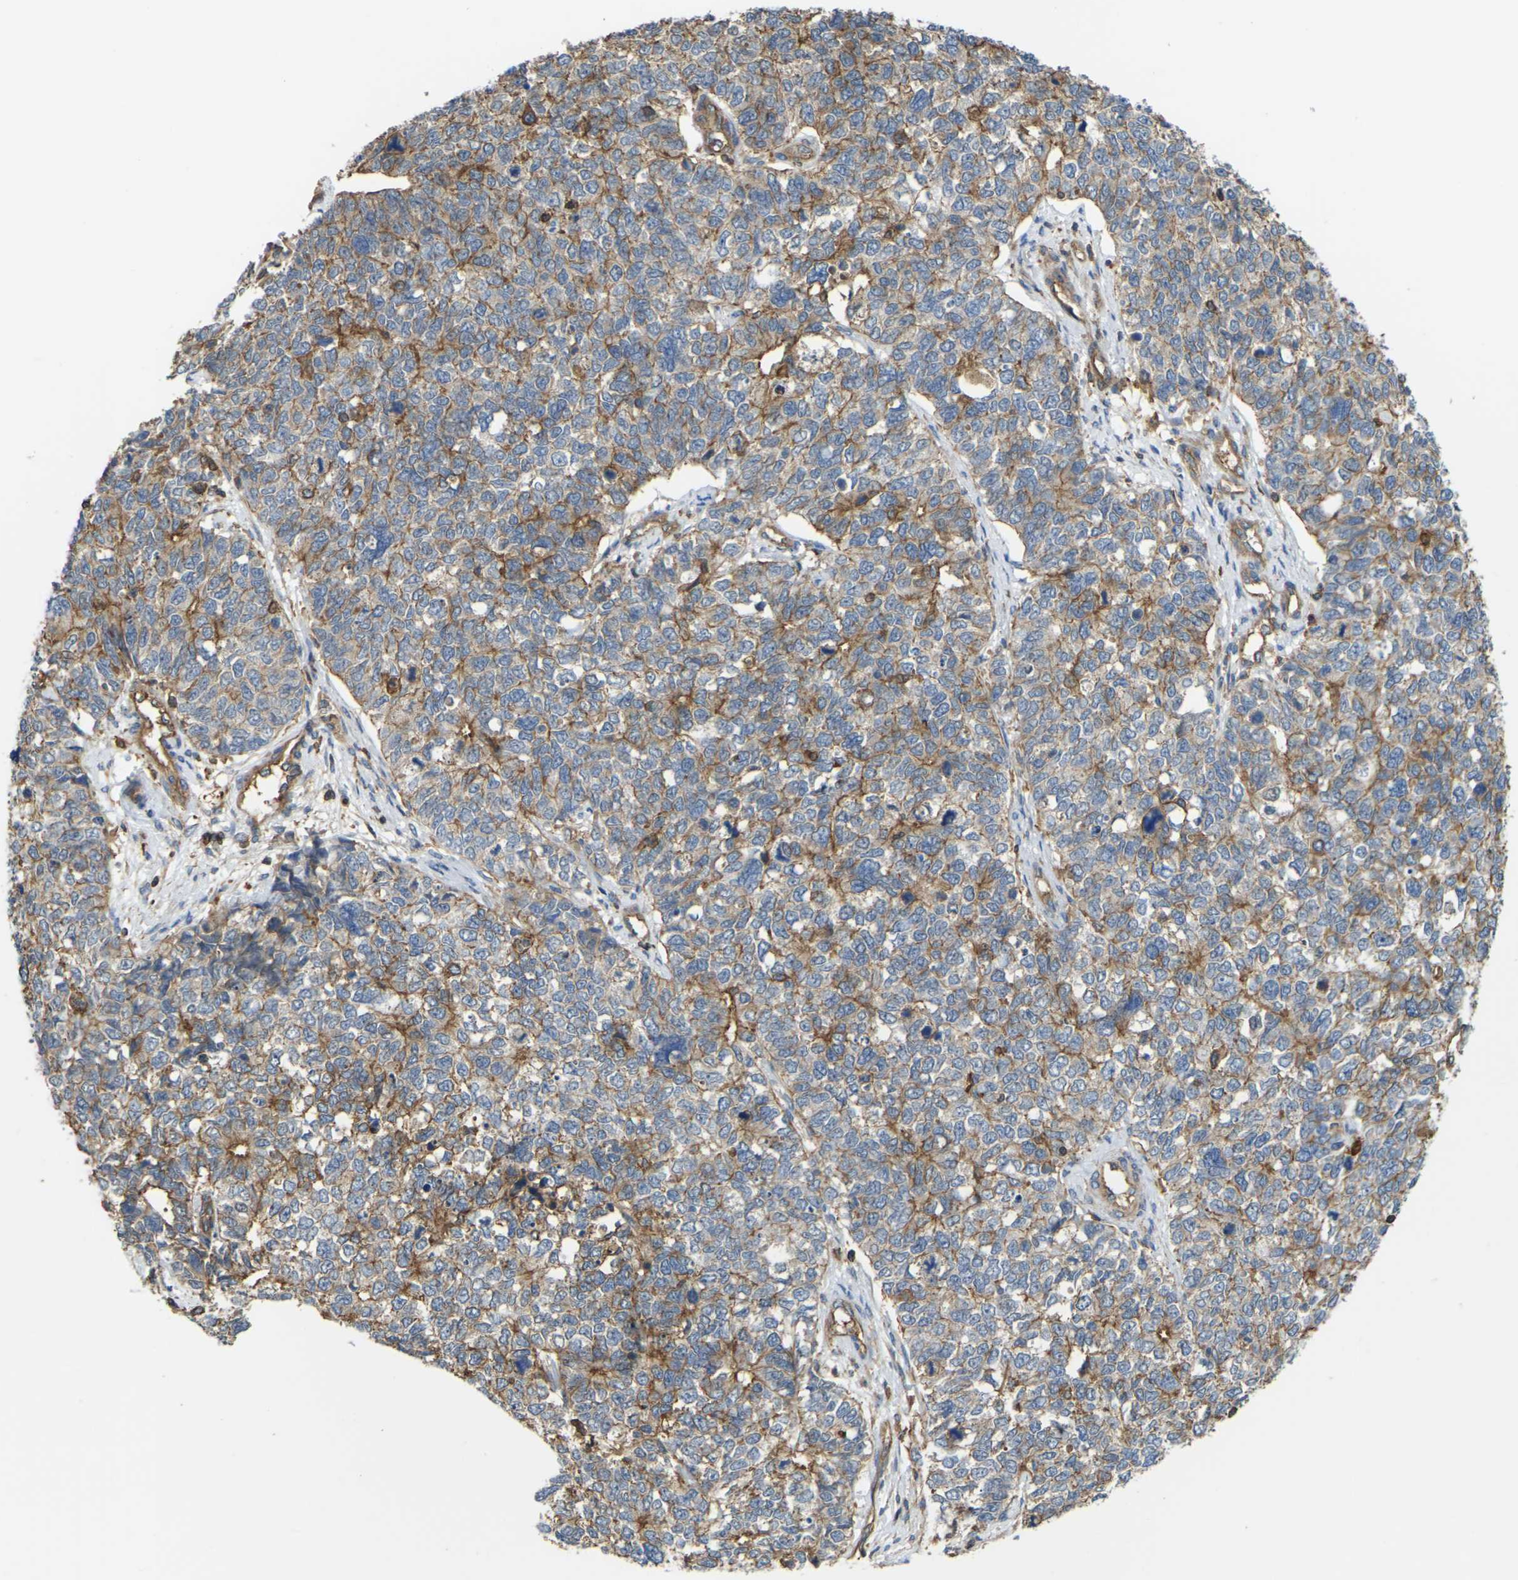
{"staining": {"intensity": "moderate", "quantity": "25%-75%", "location": "cytoplasmic/membranous"}, "tissue": "cervical cancer", "cell_type": "Tumor cells", "image_type": "cancer", "snomed": [{"axis": "morphology", "description": "Squamous cell carcinoma, NOS"}, {"axis": "topography", "description": "Cervix"}], "caption": "Protein staining of cervical cancer tissue exhibits moderate cytoplasmic/membranous positivity in approximately 25%-75% of tumor cells.", "gene": "IQGAP1", "patient": {"sex": "female", "age": 63}}